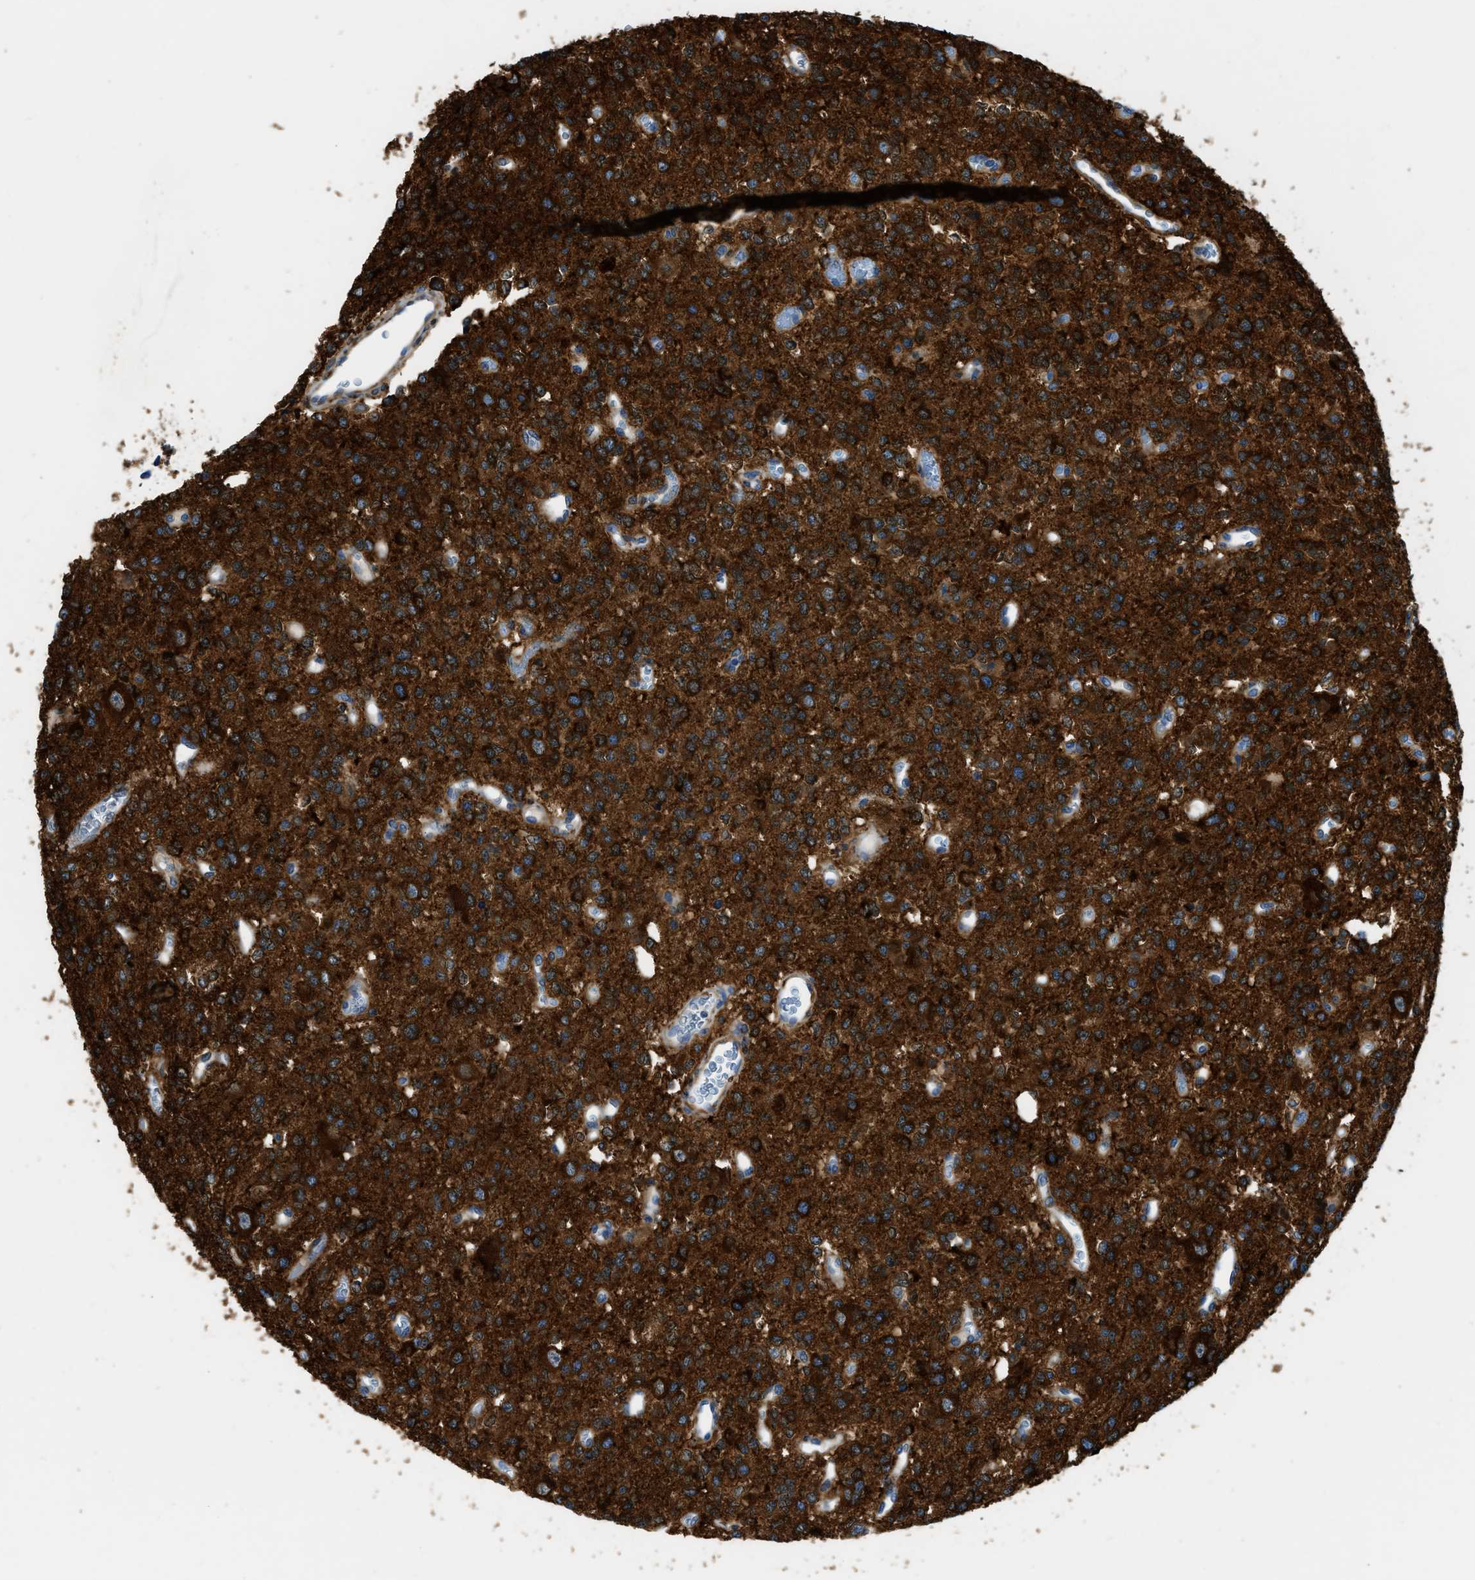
{"staining": {"intensity": "strong", "quantity": ">75%", "location": "cytoplasmic/membranous"}, "tissue": "glioma", "cell_type": "Tumor cells", "image_type": "cancer", "snomed": [{"axis": "morphology", "description": "Glioma, malignant, Low grade"}, {"axis": "topography", "description": "Brain"}], "caption": "A micrograph of human glioma stained for a protein demonstrates strong cytoplasmic/membranous brown staining in tumor cells. The protein of interest is shown in brown color, while the nuclei are stained blue.", "gene": "ZSWIM5", "patient": {"sex": "male", "age": 38}}